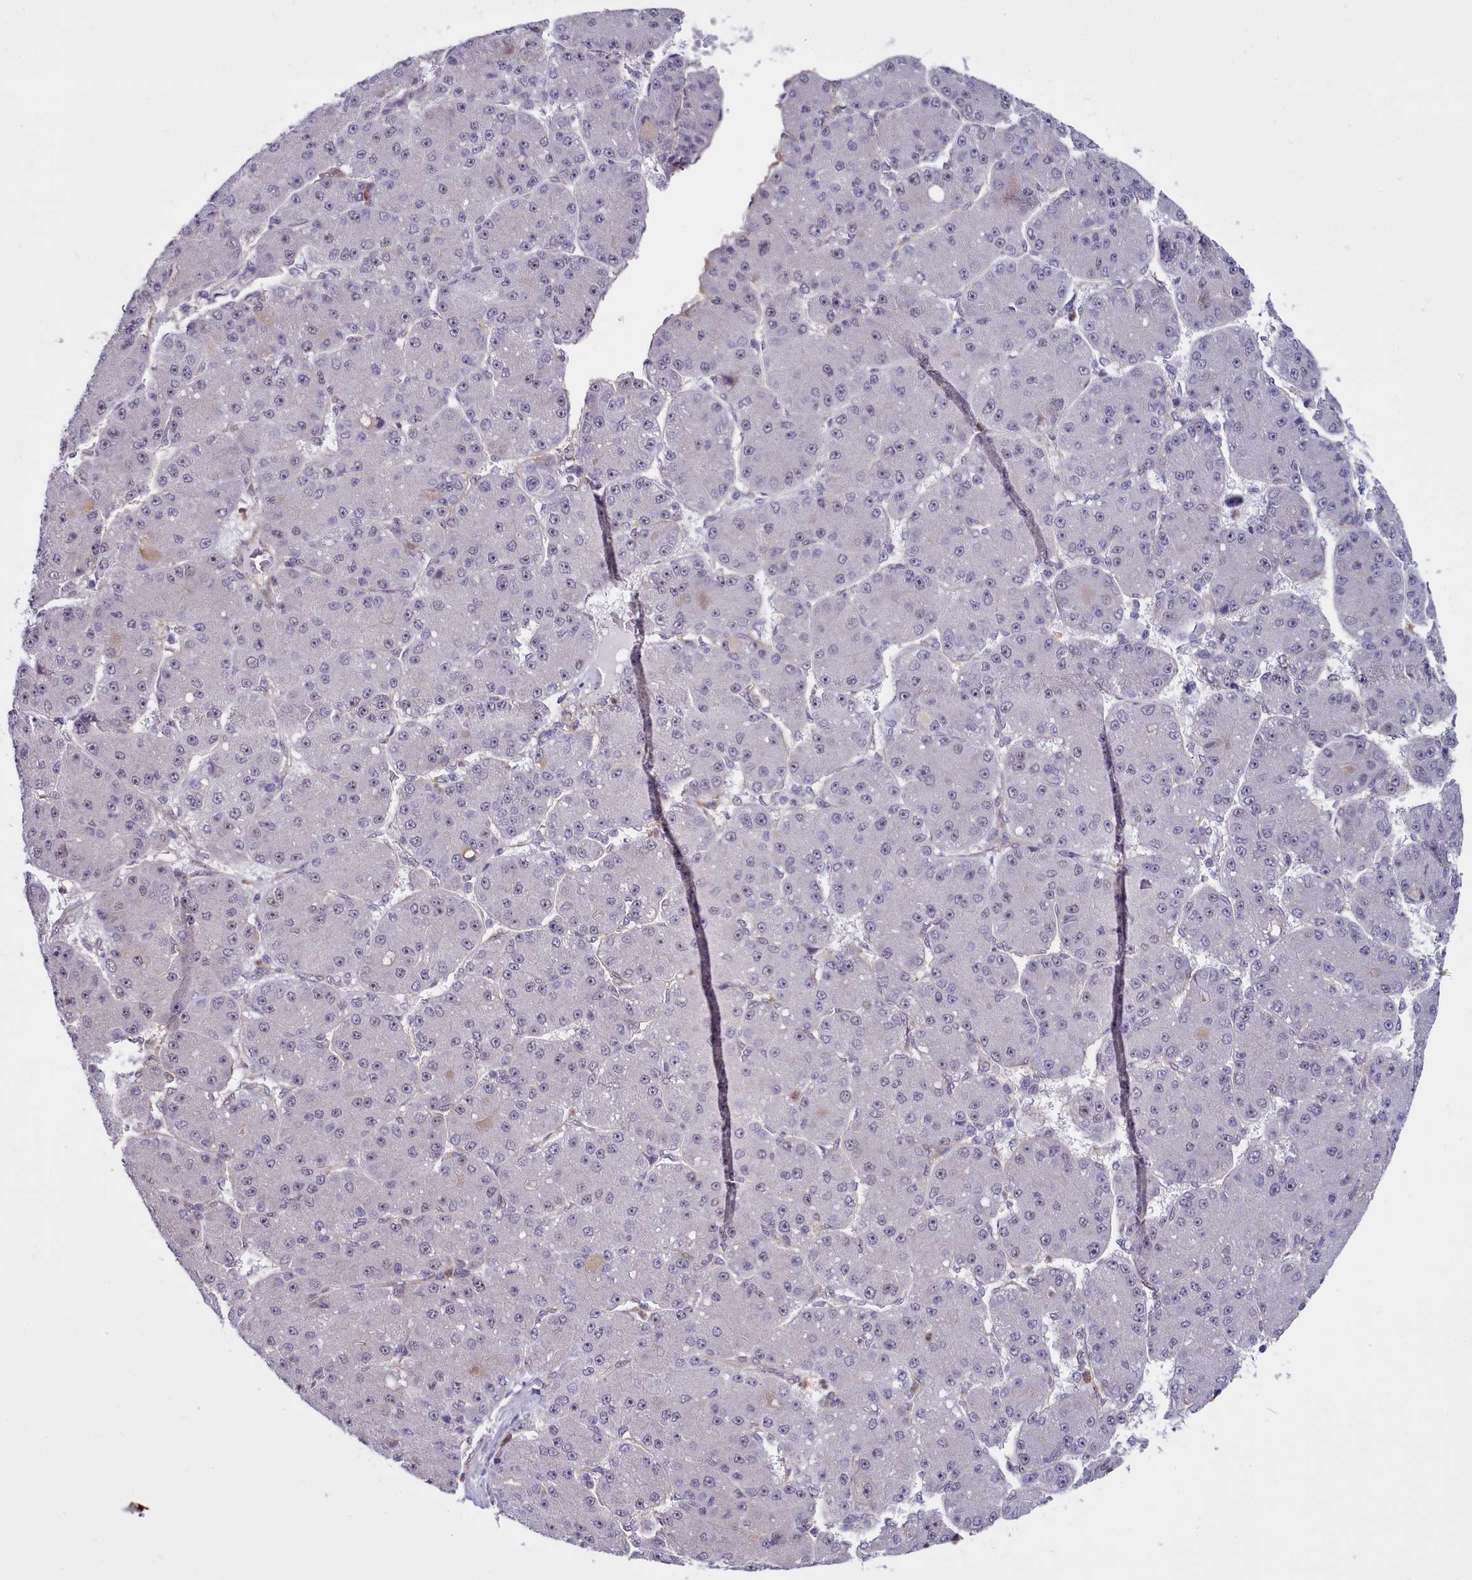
{"staining": {"intensity": "negative", "quantity": "none", "location": "none"}, "tissue": "liver cancer", "cell_type": "Tumor cells", "image_type": "cancer", "snomed": [{"axis": "morphology", "description": "Carcinoma, Hepatocellular, NOS"}, {"axis": "topography", "description": "Liver"}], "caption": "The histopathology image shows no staining of tumor cells in liver cancer (hepatocellular carcinoma). (Immunohistochemistry (ihc), brightfield microscopy, high magnification).", "gene": "BCAR1", "patient": {"sex": "male", "age": 67}}